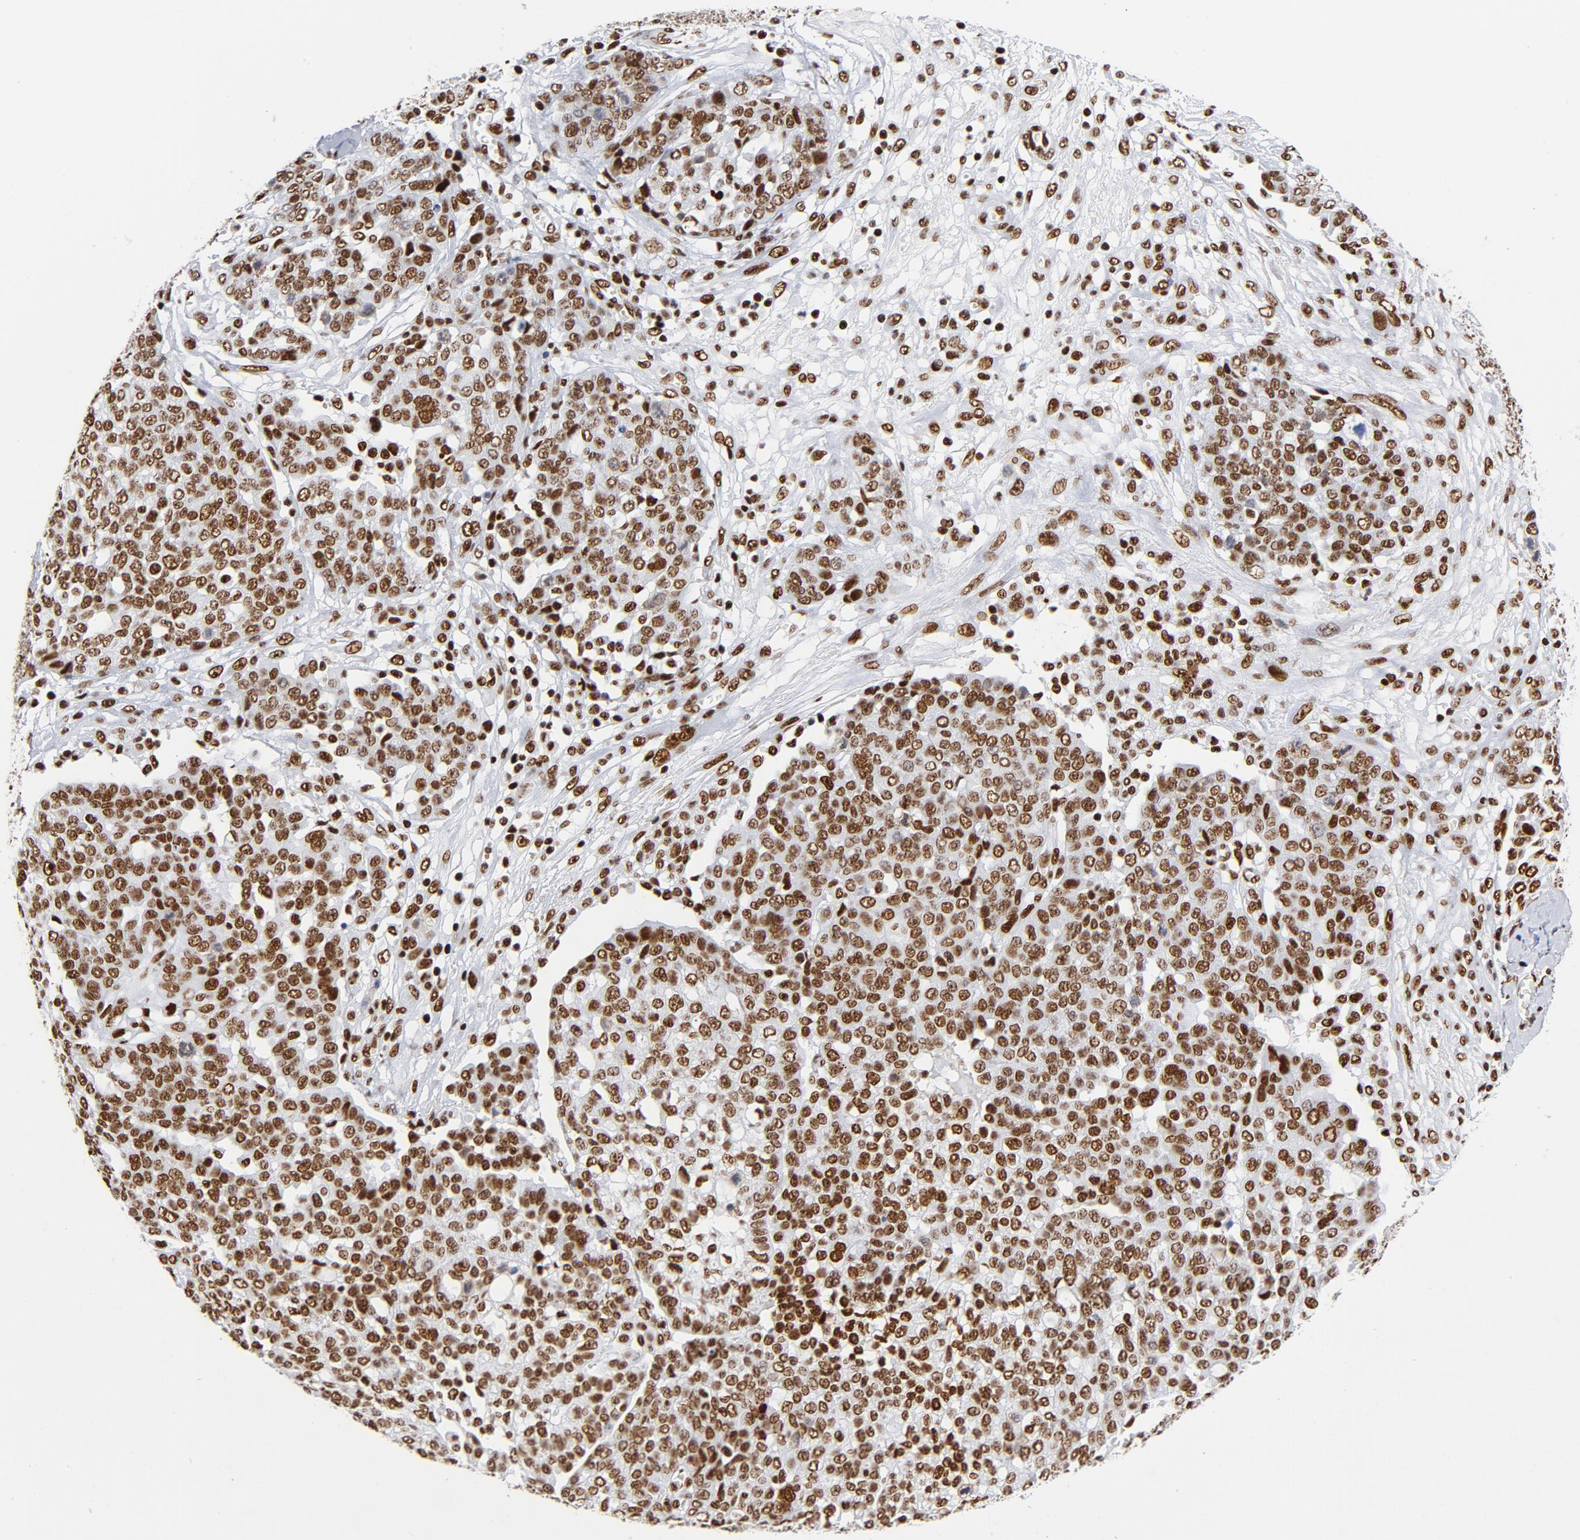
{"staining": {"intensity": "strong", "quantity": ">75%", "location": "nuclear"}, "tissue": "ovarian cancer", "cell_type": "Tumor cells", "image_type": "cancer", "snomed": [{"axis": "morphology", "description": "Cystadenocarcinoma, serous, NOS"}, {"axis": "topography", "description": "Soft tissue"}, {"axis": "topography", "description": "Ovary"}], "caption": "Ovarian cancer was stained to show a protein in brown. There is high levels of strong nuclear staining in approximately >75% of tumor cells.", "gene": "XRCC5", "patient": {"sex": "female", "age": 57}}